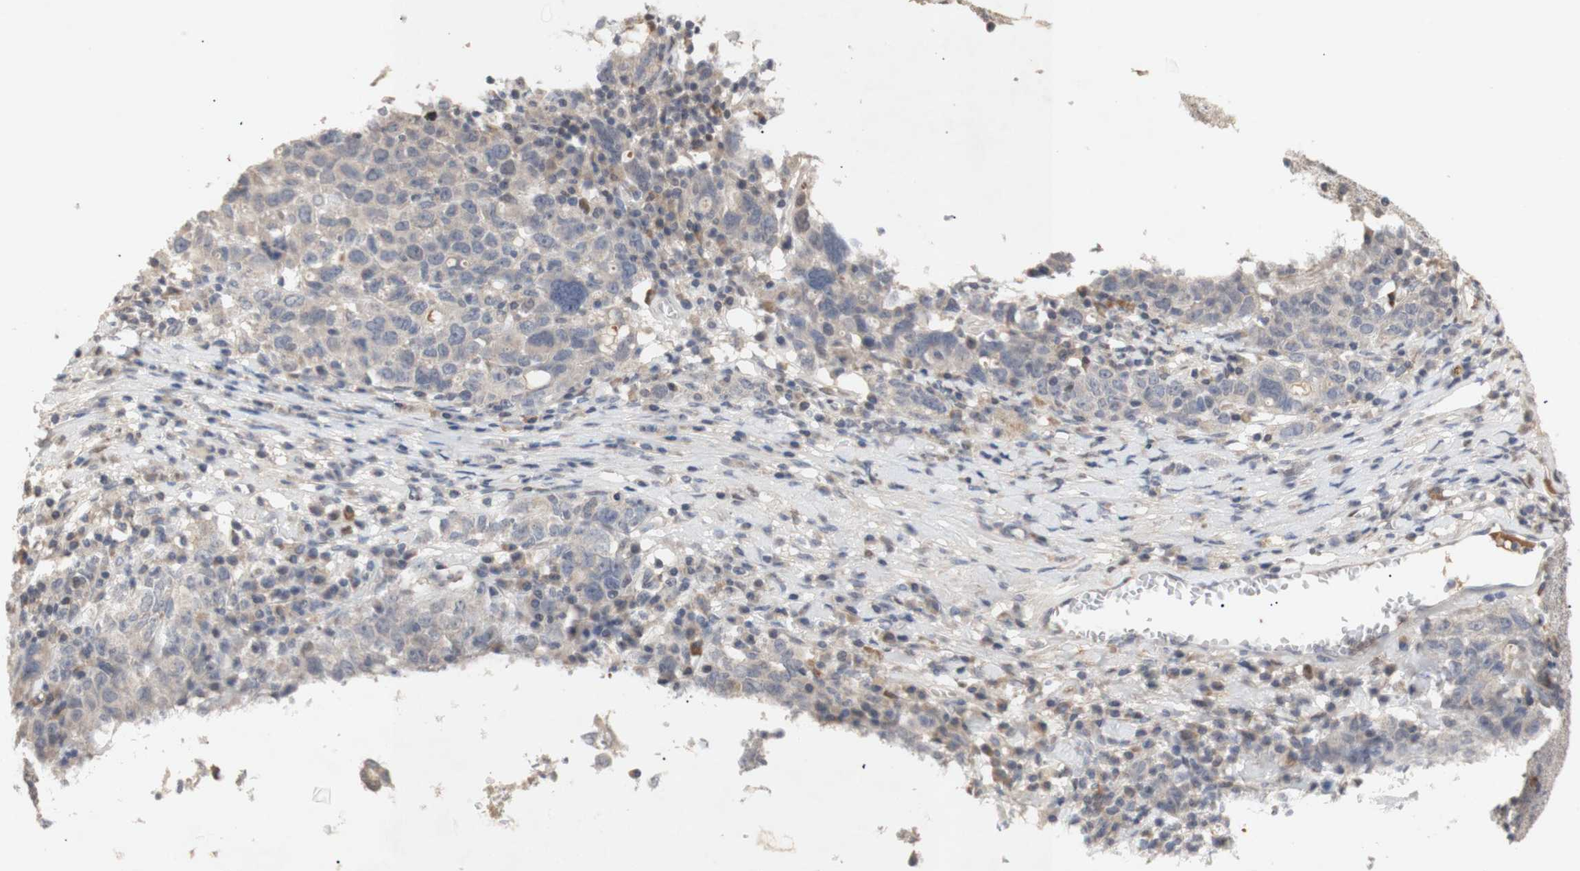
{"staining": {"intensity": "negative", "quantity": "none", "location": "none"}, "tissue": "ovarian cancer", "cell_type": "Tumor cells", "image_type": "cancer", "snomed": [{"axis": "morphology", "description": "Carcinoma, endometroid"}, {"axis": "topography", "description": "Ovary"}], "caption": "Endometroid carcinoma (ovarian) stained for a protein using immunohistochemistry shows no positivity tumor cells.", "gene": "FOSB", "patient": {"sex": "female", "age": 62}}